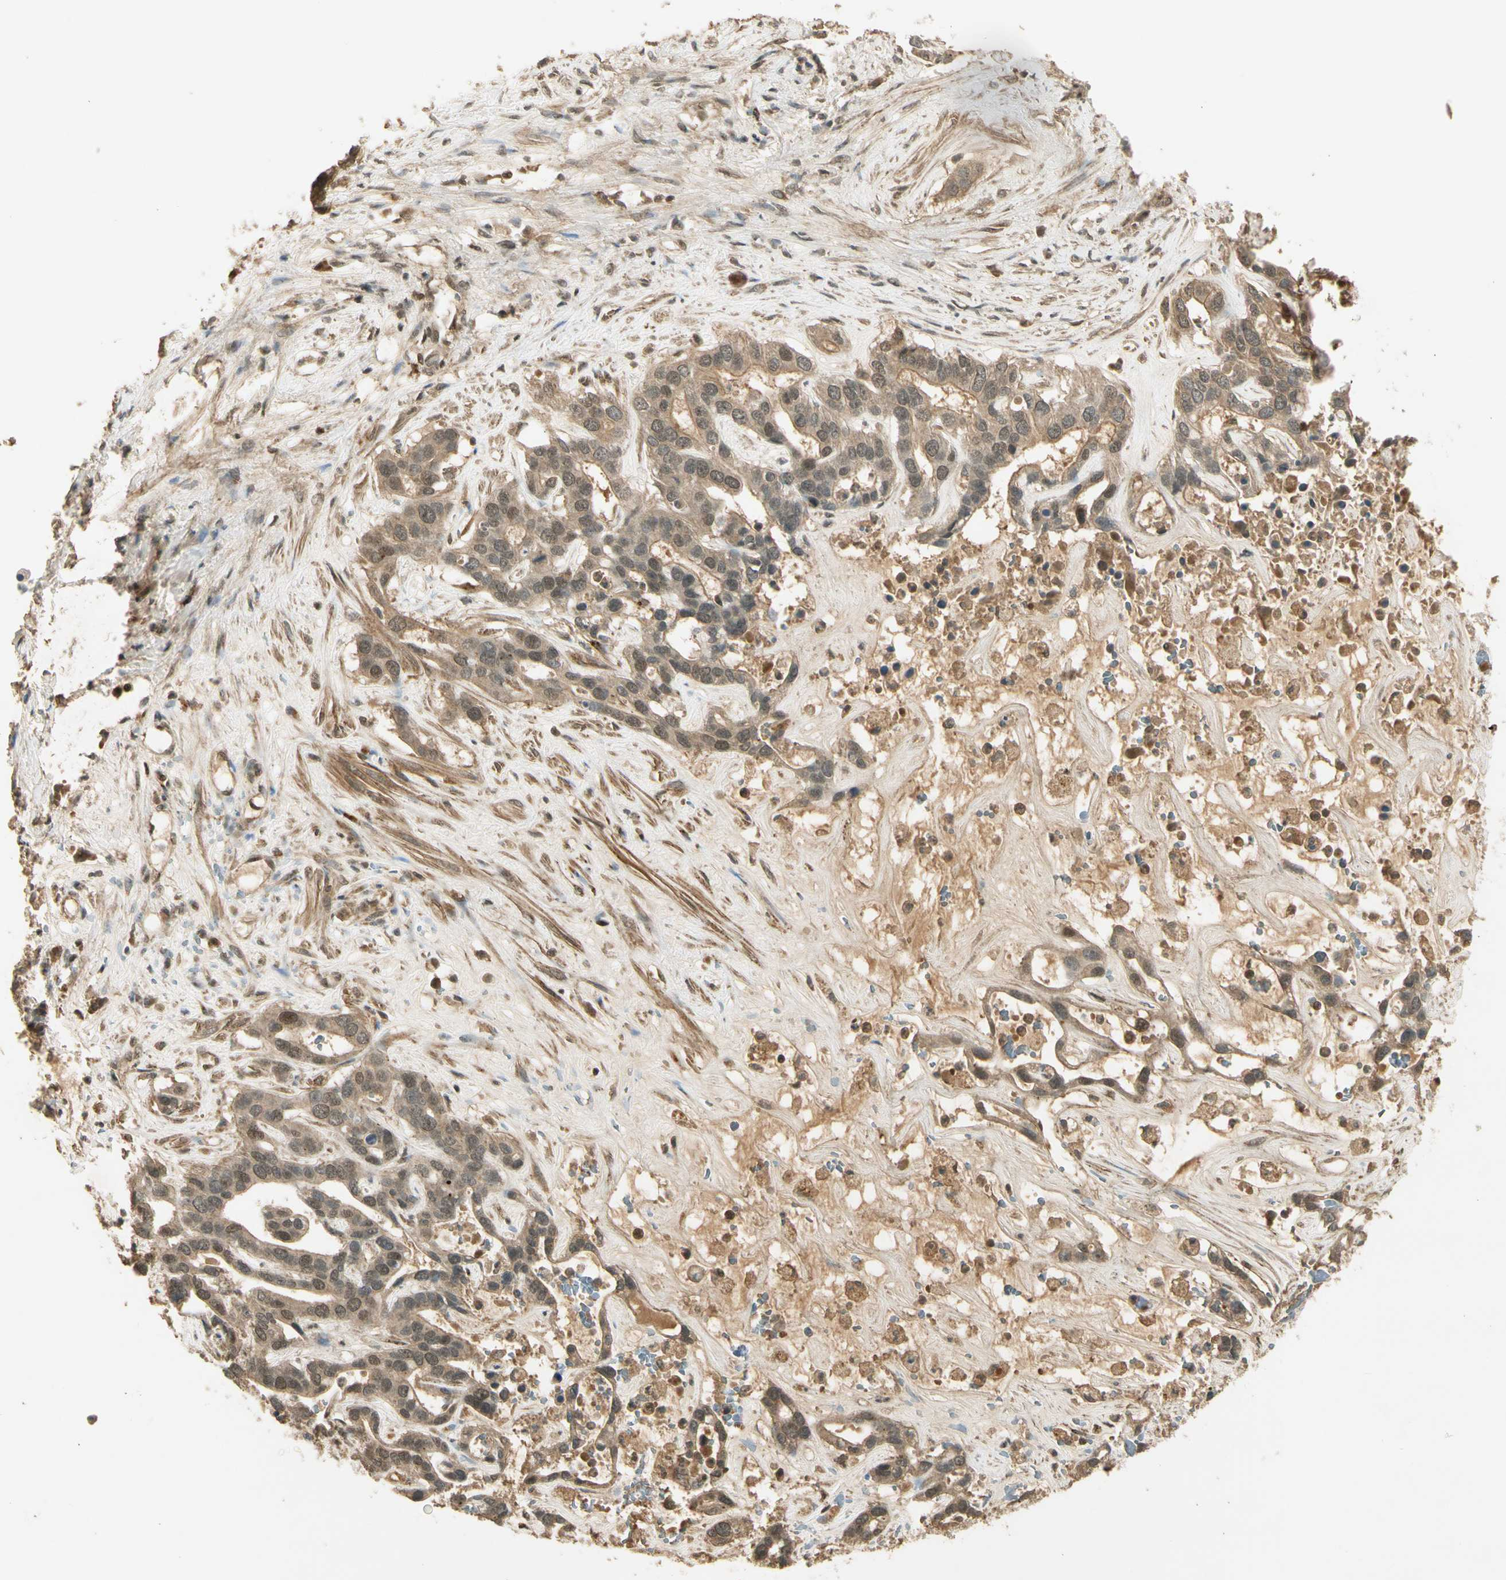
{"staining": {"intensity": "moderate", "quantity": ">75%", "location": "cytoplasmic/membranous,nuclear"}, "tissue": "liver cancer", "cell_type": "Tumor cells", "image_type": "cancer", "snomed": [{"axis": "morphology", "description": "Cholangiocarcinoma"}, {"axis": "topography", "description": "Liver"}], "caption": "This photomicrograph displays immunohistochemistry staining of cholangiocarcinoma (liver), with medium moderate cytoplasmic/membranous and nuclear staining in about >75% of tumor cells.", "gene": "GMEB2", "patient": {"sex": "female", "age": 65}}